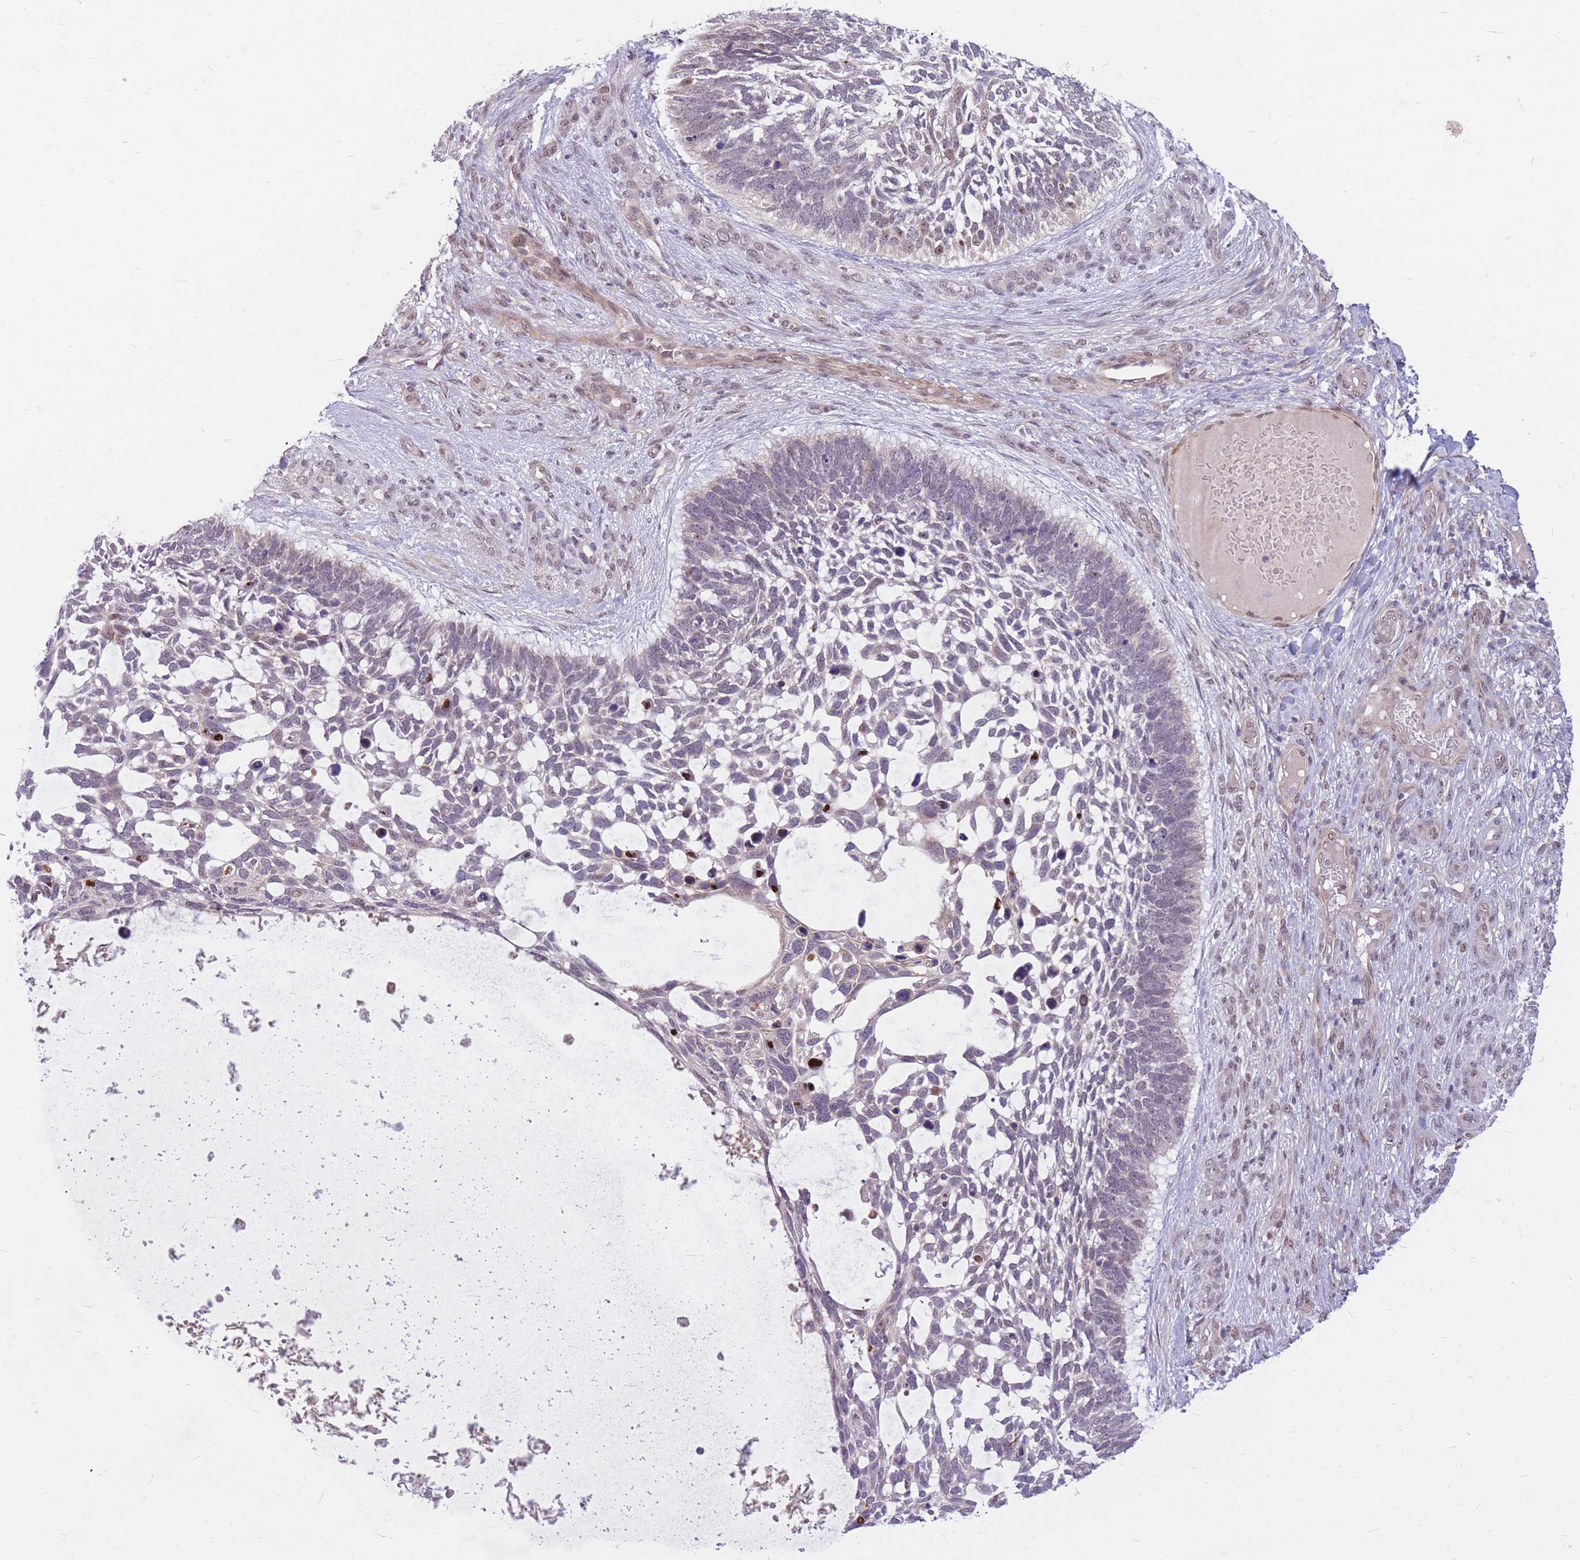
{"staining": {"intensity": "negative", "quantity": "none", "location": "none"}, "tissue": "skin cancer", "cell_type": "Tumor cells", "image_type": "cancer", "snomed": [{"axis": "morphology", "description": "Basal cell carcinoma"}, {"axis": "topography", "description": "Skin"}], "caption": "Immunohistochemistry (IHC) histopathology image of neoplastic tissue: basal cell carcinoma (skin) stained with DAB exhibits no significant protein positivity in tumor cells.", "gene": "ERCC2", "patient": {"sex": "male", "age": 88}}